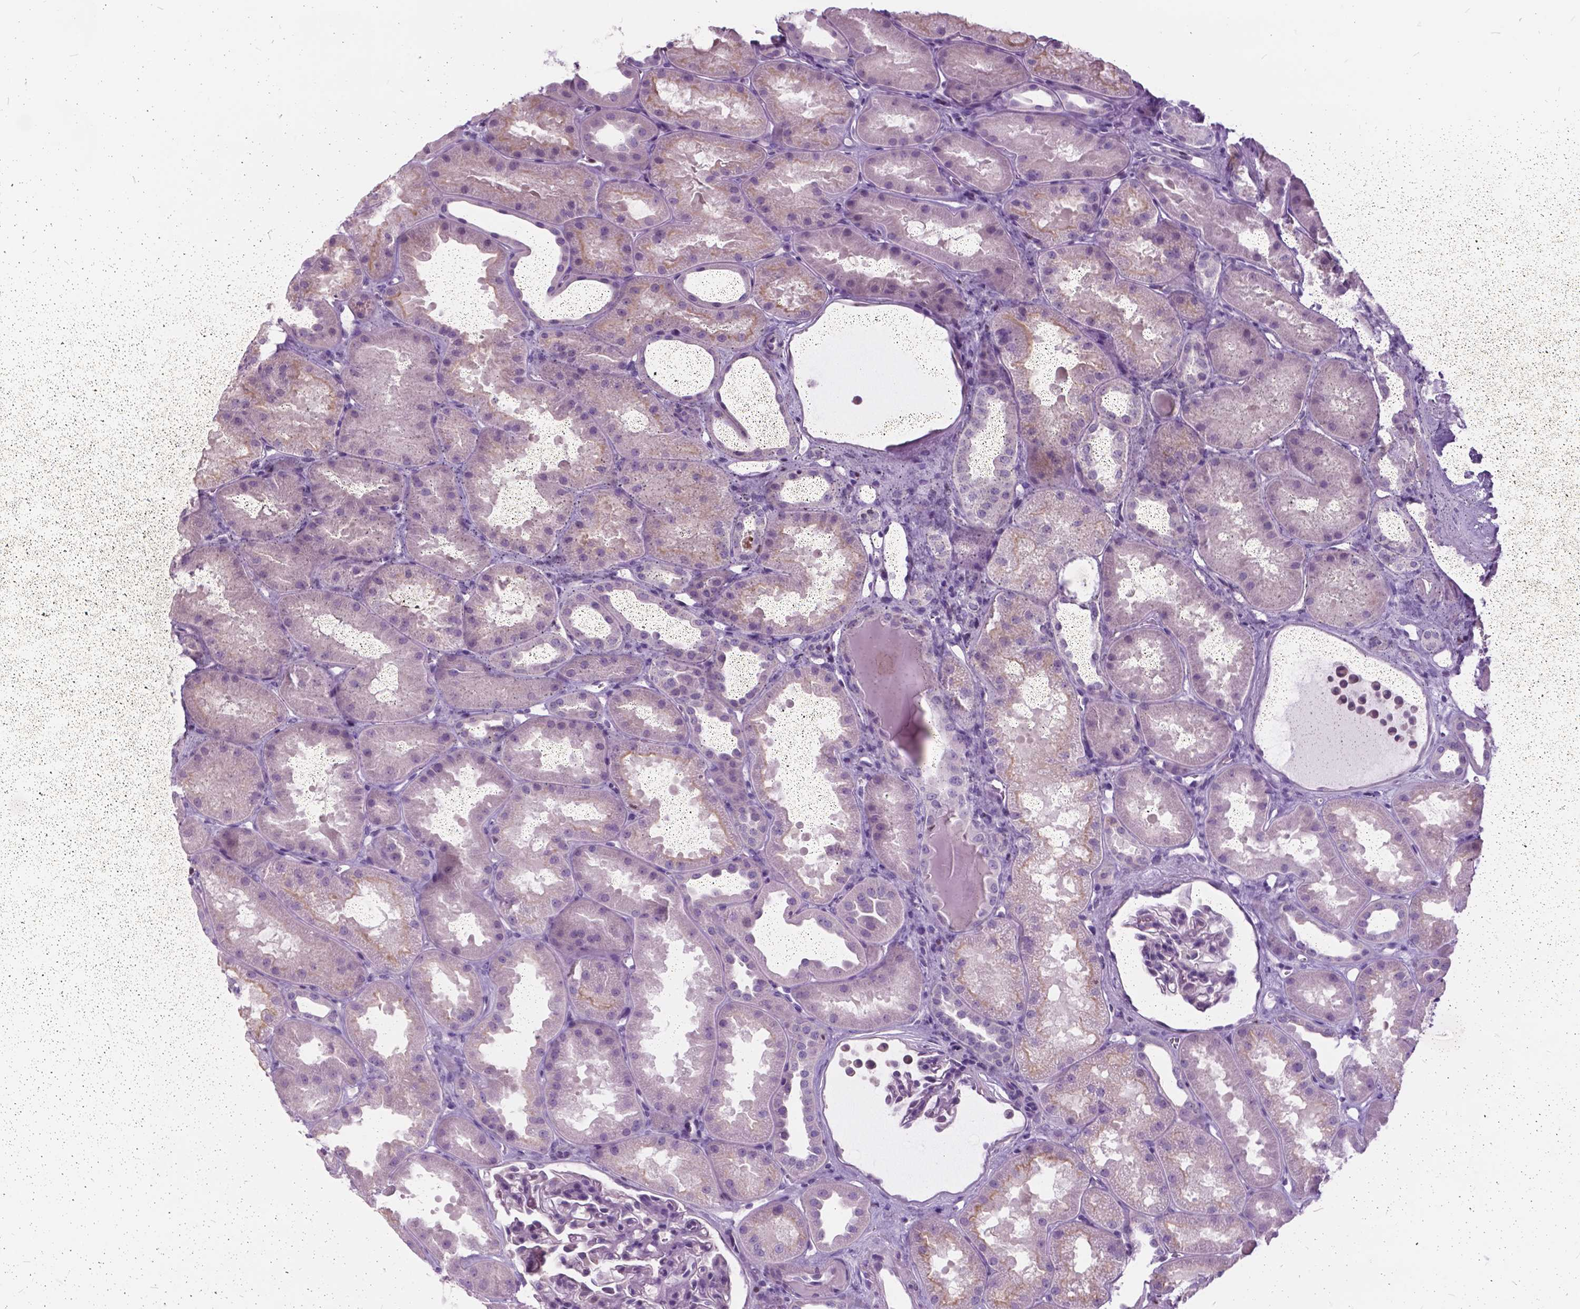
{"staining": {"intensity": "negative", "quantity": "none", "location": "none"}, "tissue": "kidney", "cell_type": "Cells in glomeruli", "image_type": "normal", "snomed": [{"axis": "morphology", "description": "Normal tissue, NOS"}, {"axis": "topography", "description": "Kidney"}], "caption": "This is an IHC image of benign kidney. There is no expression in cells in glomeruli.", "gene": "SP140", "patient": {"sex": "male", "age": 61}}